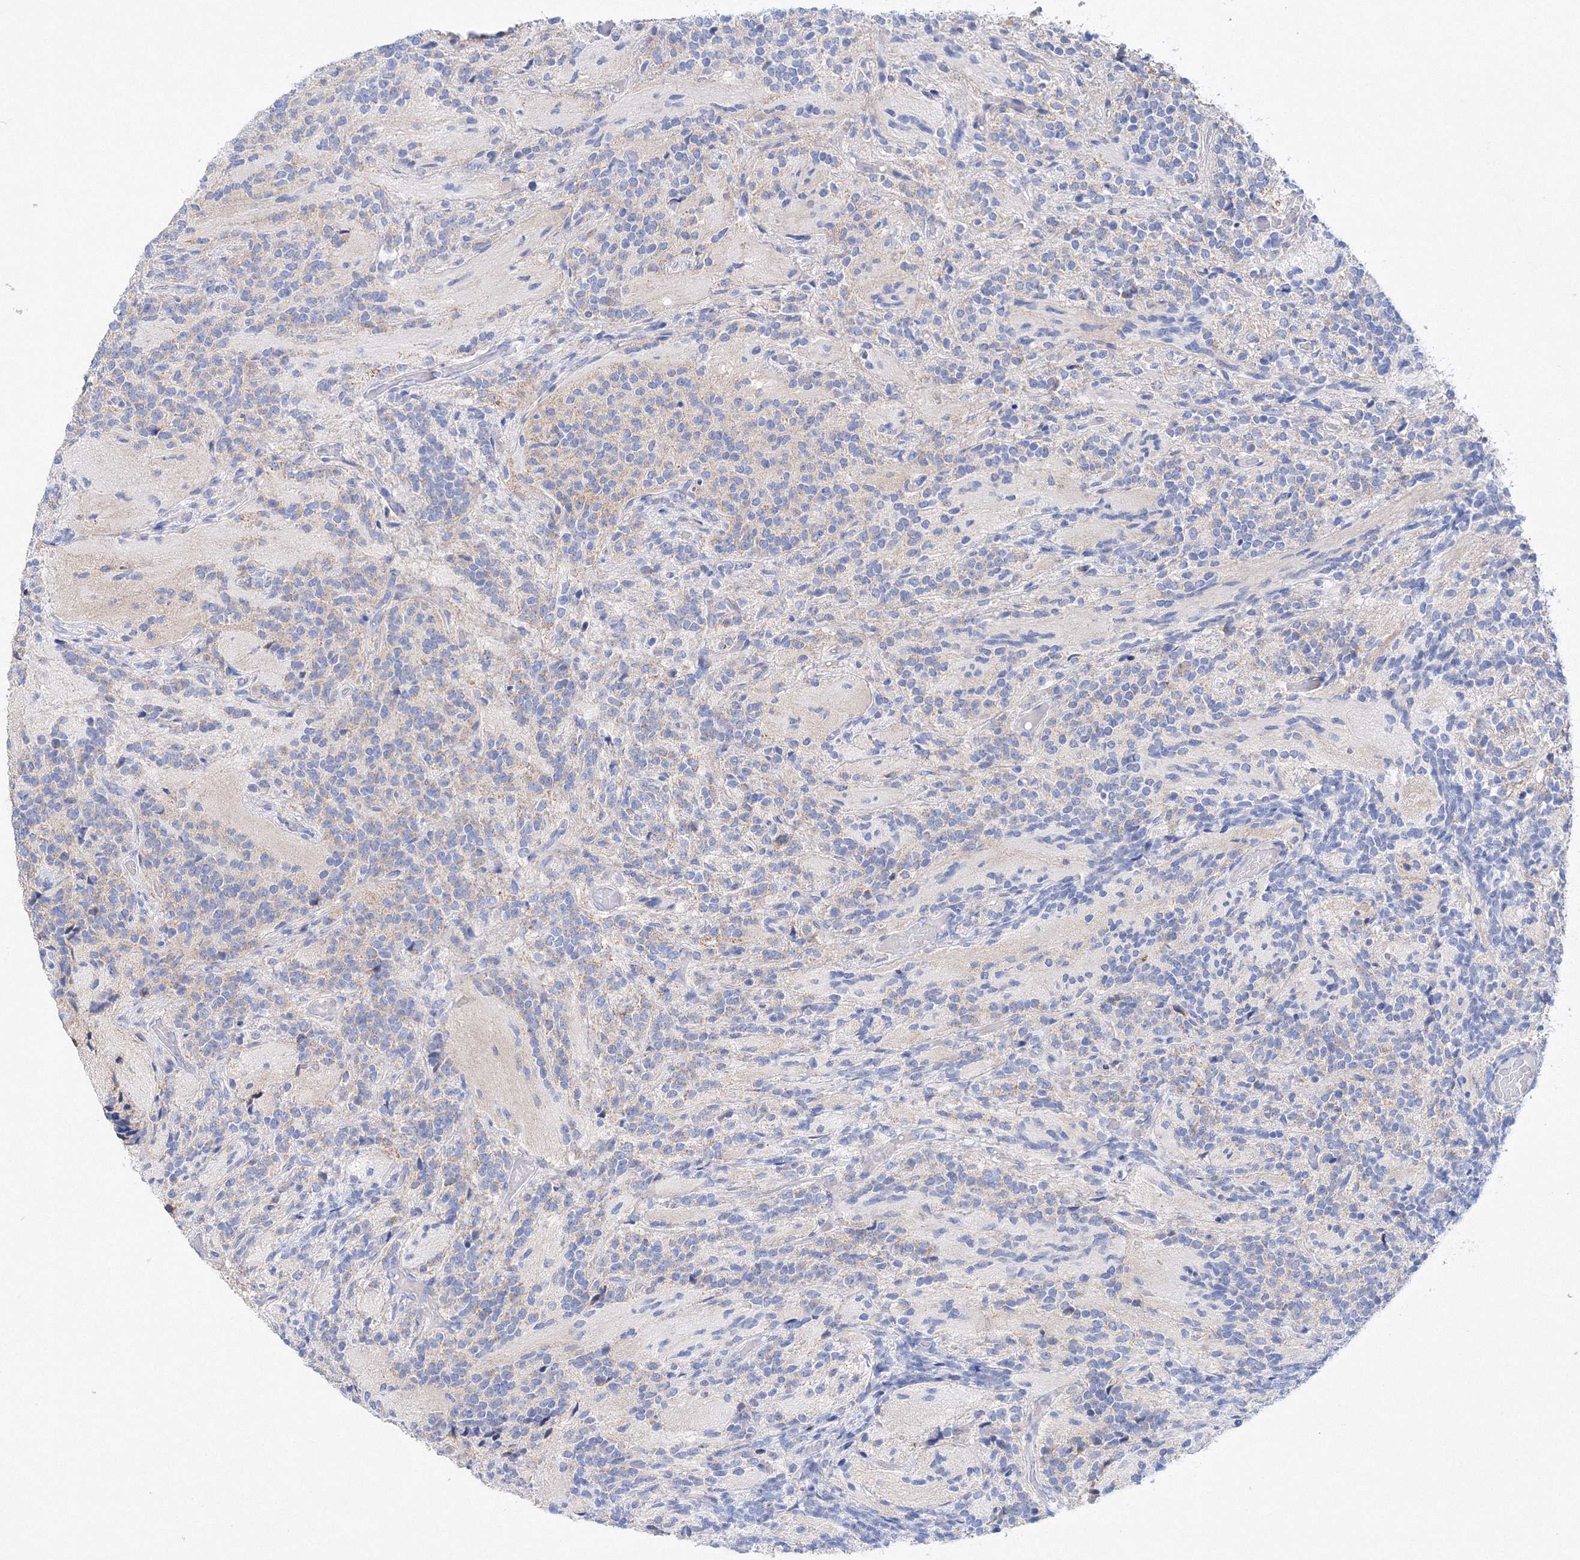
{"staining": {"intensity": "negative", "quantity": "none", "location": "none"}, "tissue": "glioma", "cell_type": "Tumor cells", "image_type": "cancer", "snomed": [{"axis": "morphology", "description": "Glioma, malignant, Low grade"}, {"axis": "topography", "description": "Brain"}], "caption": "Glioma was stained to show a protein in brown. There is no significant expression in tumor cells.", "gene": "MERTK", "patient": {"sex": "female", "age": 1}}